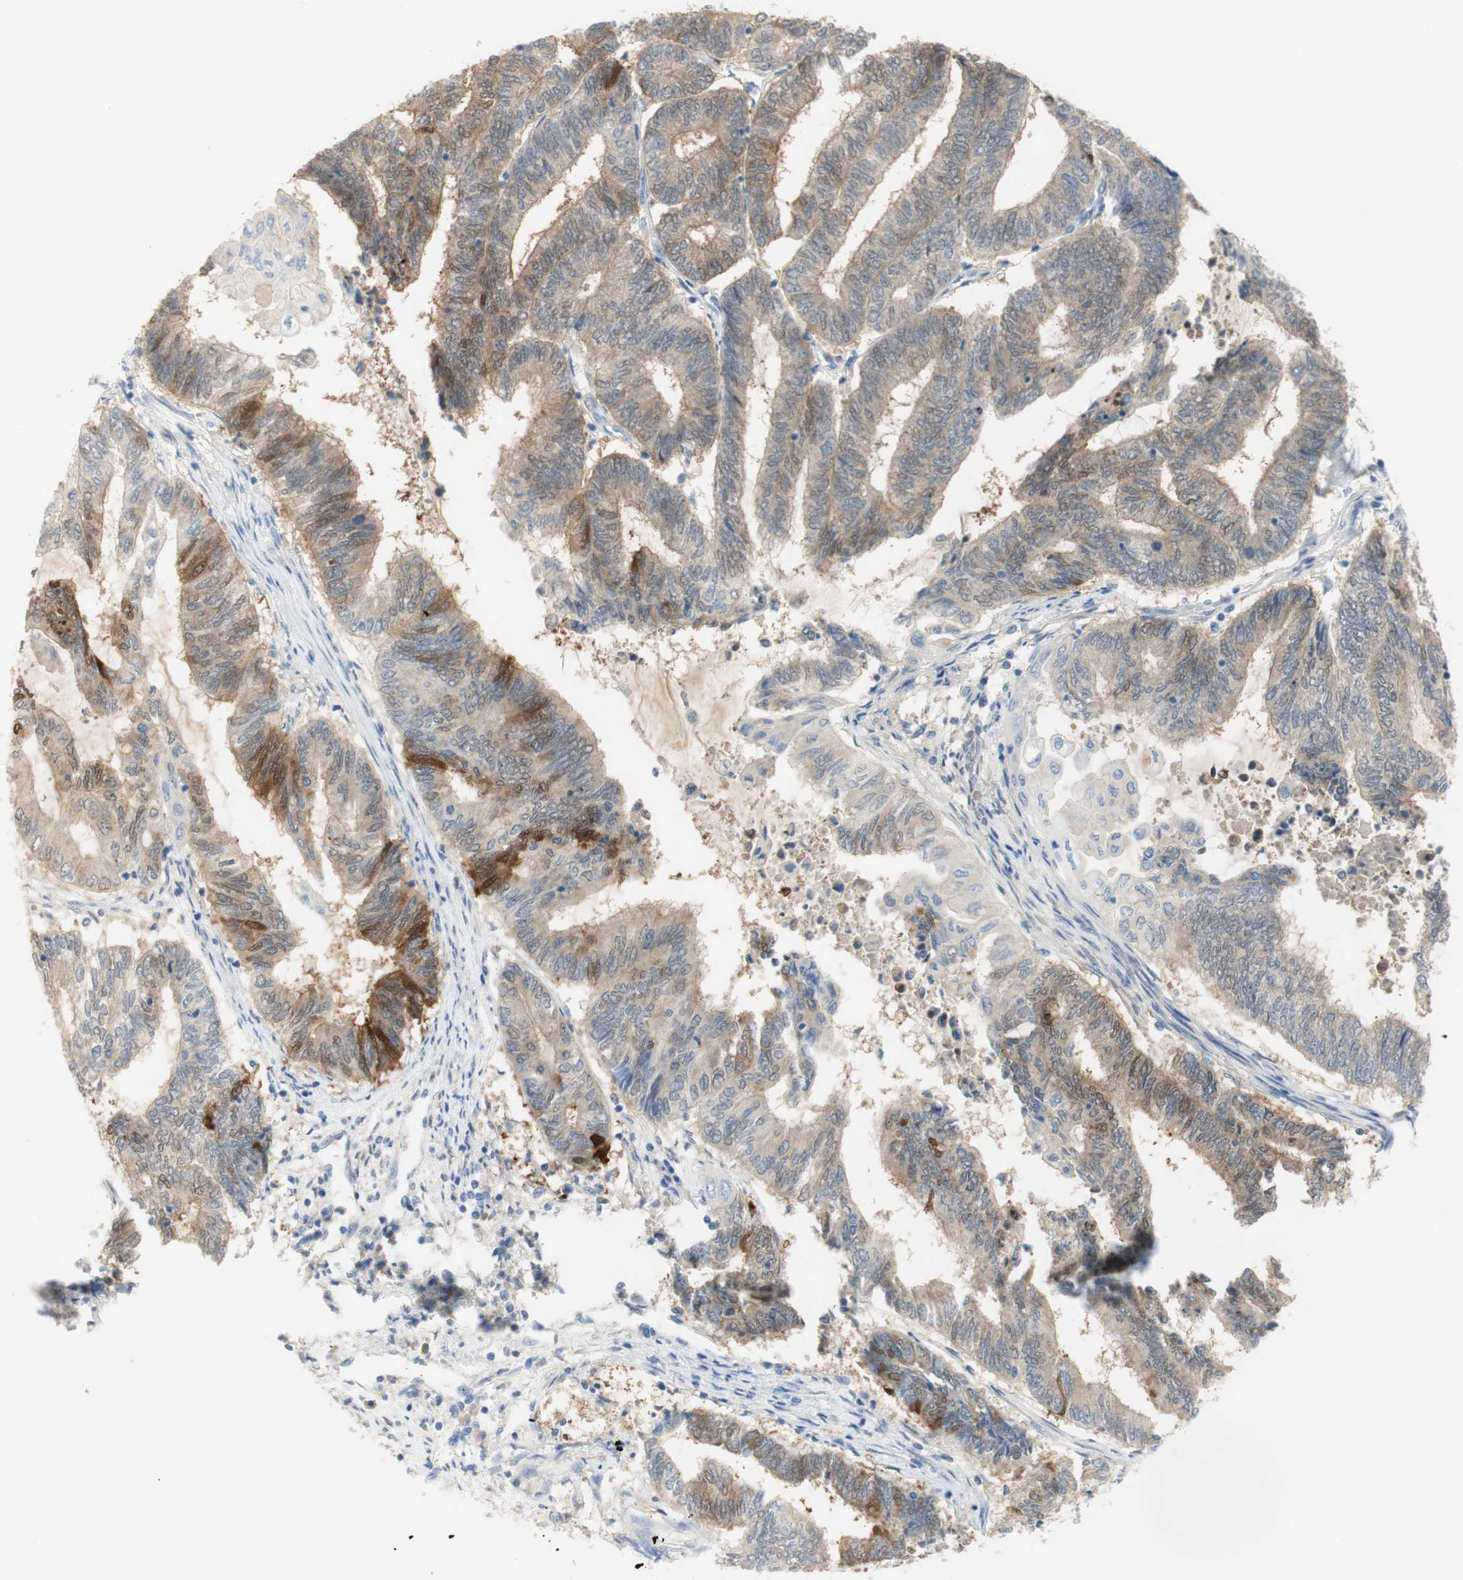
{"staining": {"intensity": "moderate", "quantity": "25%-75%", "location": "cytoplasmic/membranous,nuclear"}, "tissue": "endometrial cancer", "cell_type": "Tumor cells", "image_type": "cancer", "snomed": [{"axis": "morphology", "description": "Adenocarcinoma, NOS"}, {"axis": "topography", "description": "Uterus"}, {"axis": "topography", "description": "Endometrium"}], "caption": "High-magnification brightfield microscopy of endometrial cancer (adenocarcinoma) stained with DAB (brown) and counterstained with hematoxylin (blue). tumor cells exhibit moderate cytoplasmic/membranous and nuclear positivity is present in approximately25%-75% of cells.", "gene": "SELENBP1", "patient": {"sex": "female", "age": 70}}